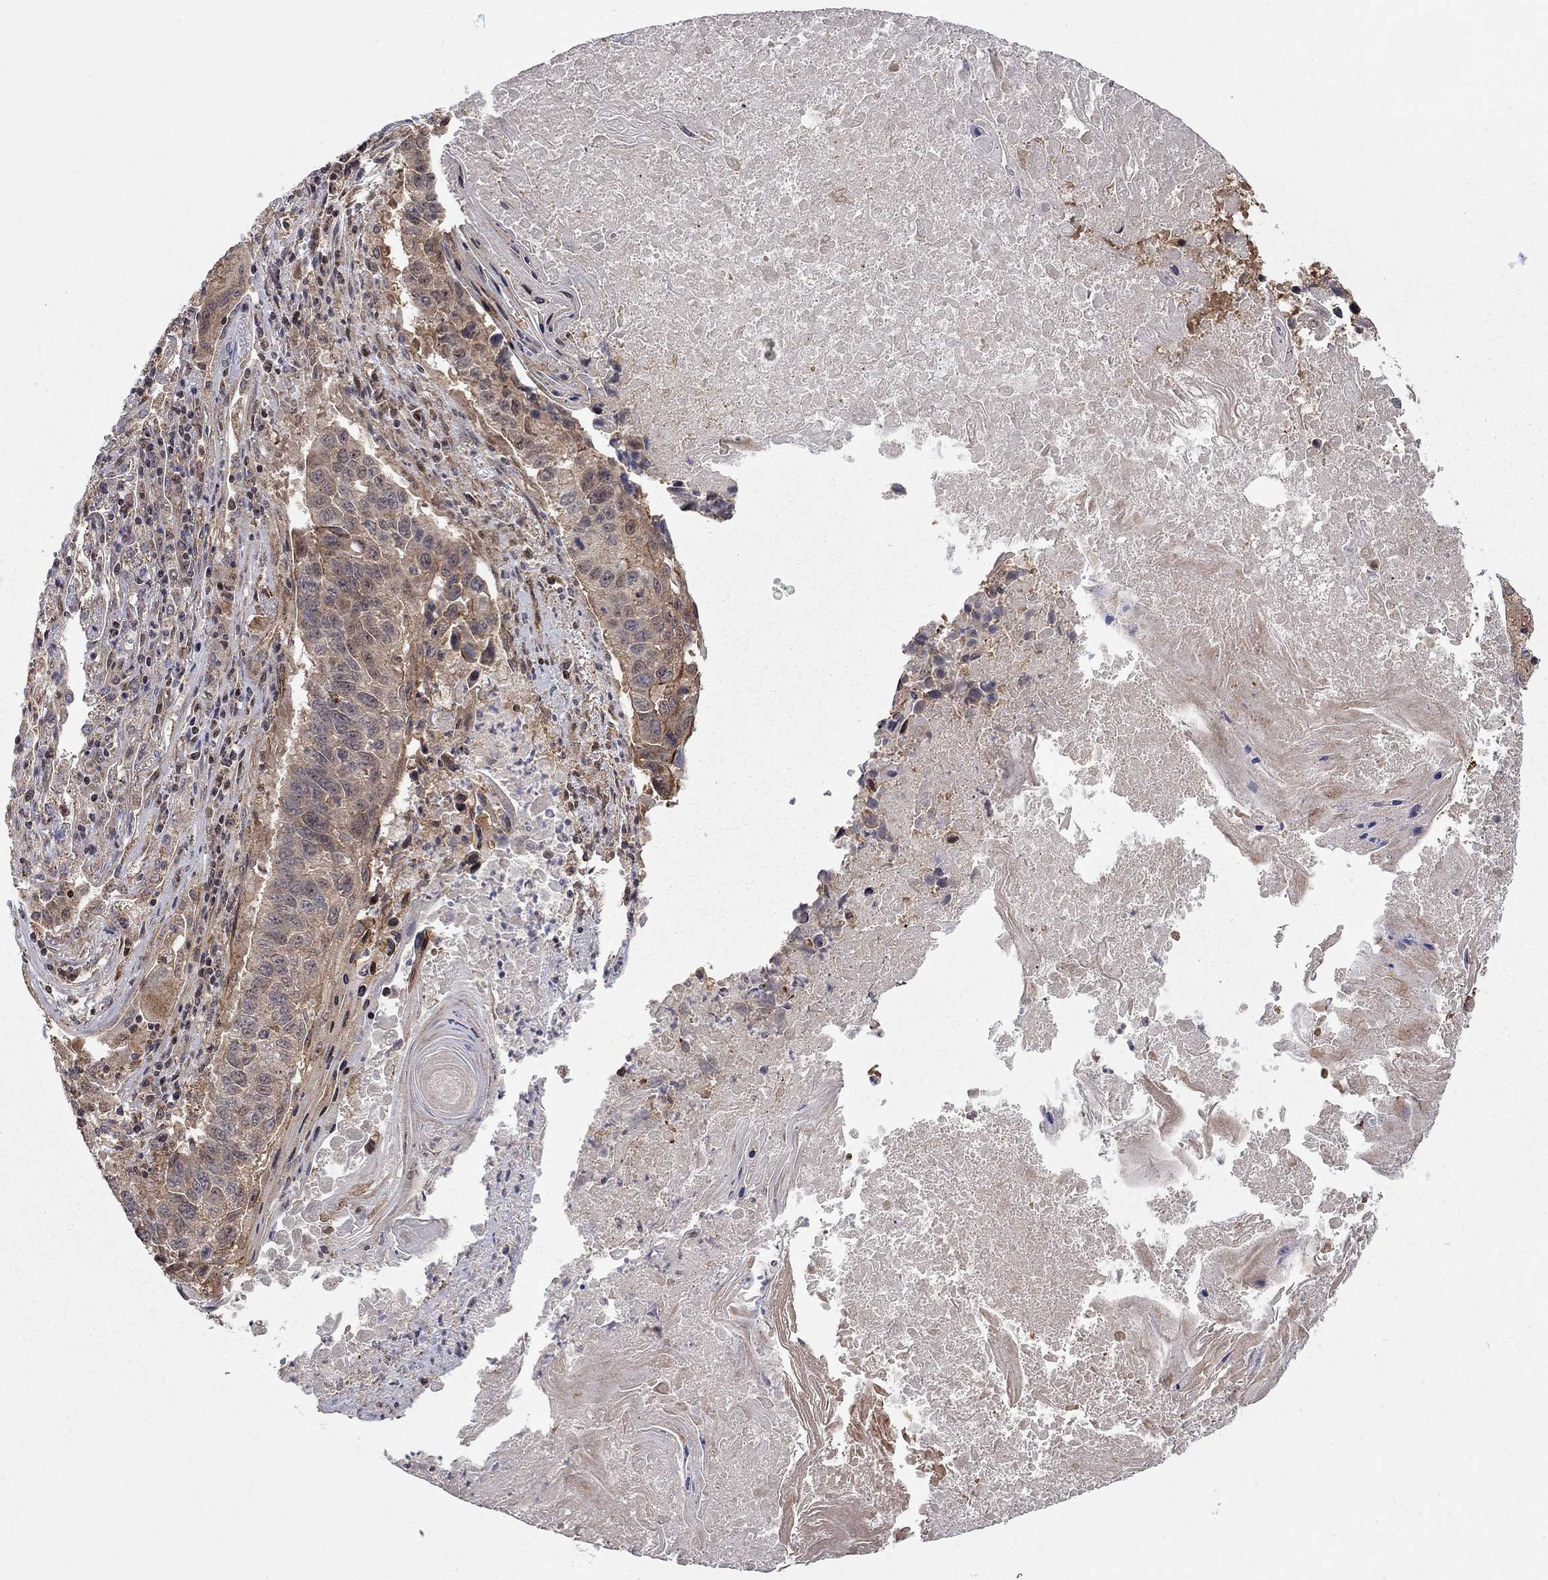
{"staining": {"intensity": "weak", "quantity": "25%-75%", "location": "cytoplasmic/membranous"}, "tissue": "lung cancer", "cell_type": "Tumor cells", "image_type": "cancer", "snomed": [{"axis": "morphology", "description": "Squamous cell carcinoma, NOS"}, {"axis": "topography", "description": "Lung"}], "caption": "Human lung cancer stained for a protein (brown) exhibits weak cytoplasmic/membranous positive expression in about 25%-75% of tumor cells.", "gene": "TDP1", "patient": {"sex": "male", "age": 73}}